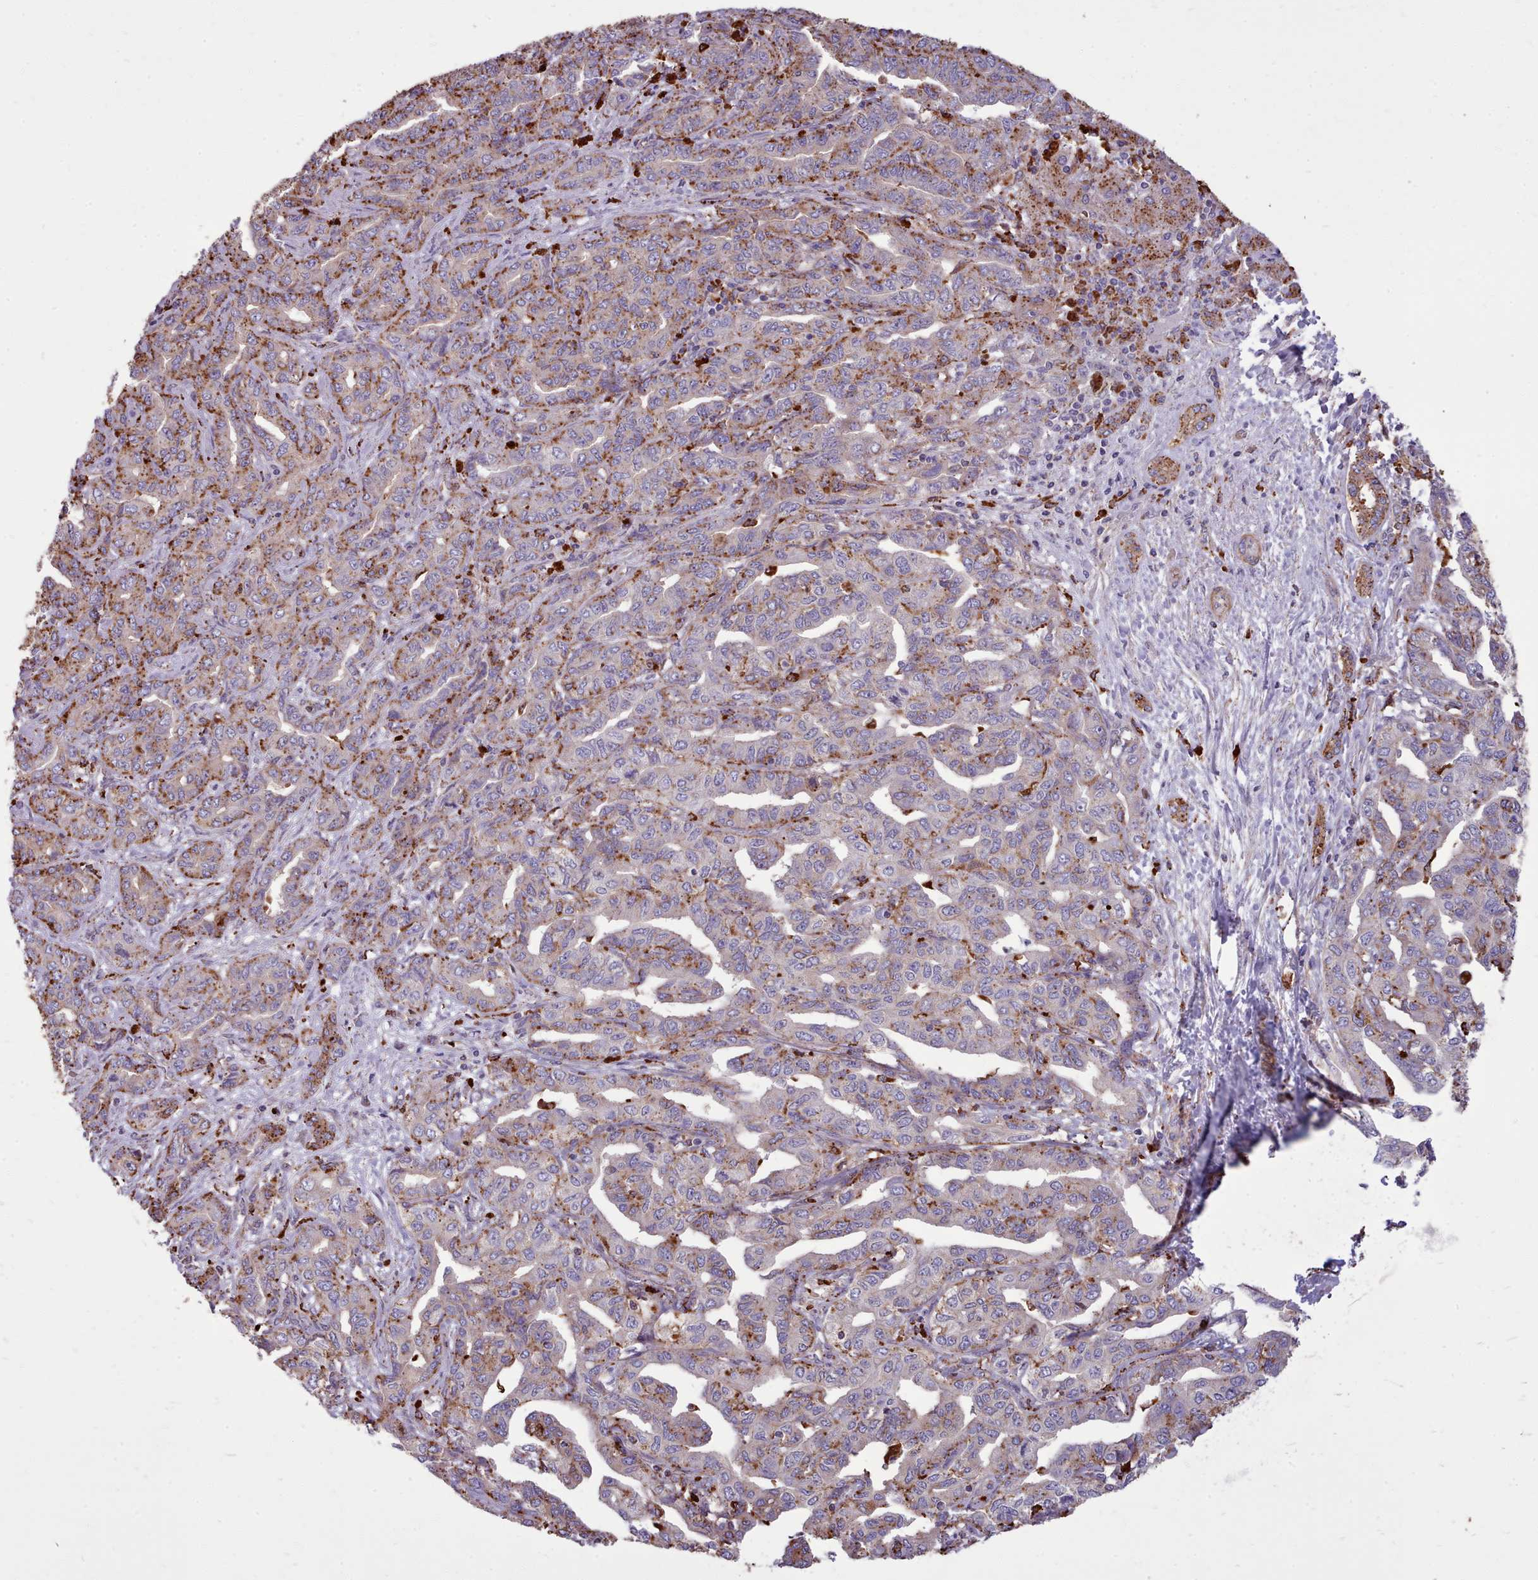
{"staining": {"intensity": "moderate", "quantity": "<25%", "location": "cytoplasmic/membranous"}, "tissue": "liver cancer", "cell_type": "Tumor cells", "image_type": "cancer", "snomed": [{"axis": "morphology", "description": "Cholangiocarcinoma"}, {"axis": "topography", "description": "Liver"}], "caption": "Human cholangiocarcinoma (liver) stained with a protein marker displays moderate staining in tumor cells.", "gene": "PACSIN3", "patient": {"sex": "male", "age": 59}}